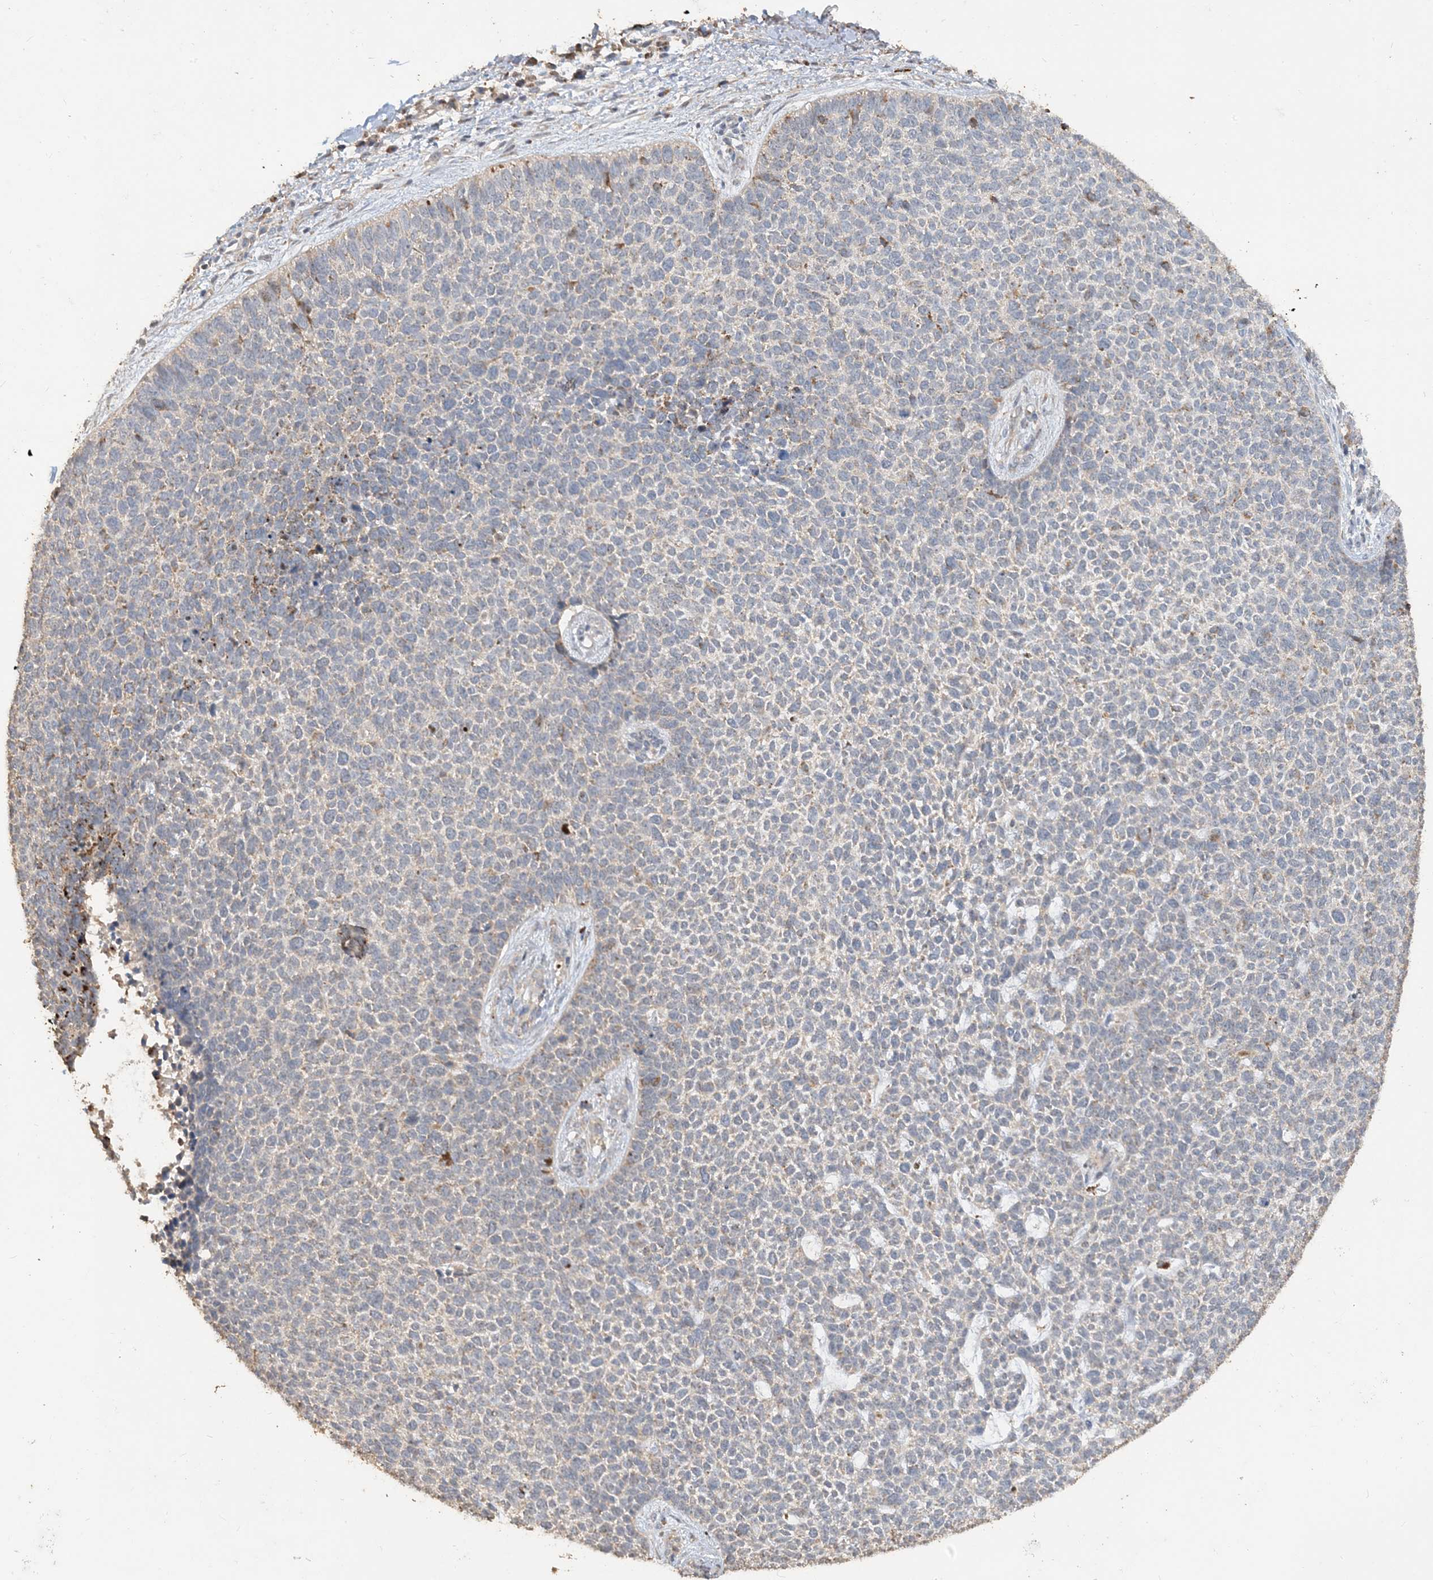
{"staining": {"intensity": "weak", "quantity": "25%-75%", "location": "cytoplasmic/membranous"}, "tissue": "skin cancer", "cell_type": "Tumor cells", "image_type": "cancer", "snomed": [{"axis": "morphology", "description": "Basal cell carcinoma"}, {"axis": "topography", "description": "Skin"}], "caption": "The photomicrograph reveals a brown stain indicating the presence of a protein in the cytoplasmic/membranous of tumor cells in skin cancer. The staining is performed using DAB (3,3'-diaminobenzidine) brown chromogen to label protein expression. The nuclei are counter-stained blue using hematoxylin.", "gene": "SFMBT2", "patient": {"sex": "female", "age": 84}}